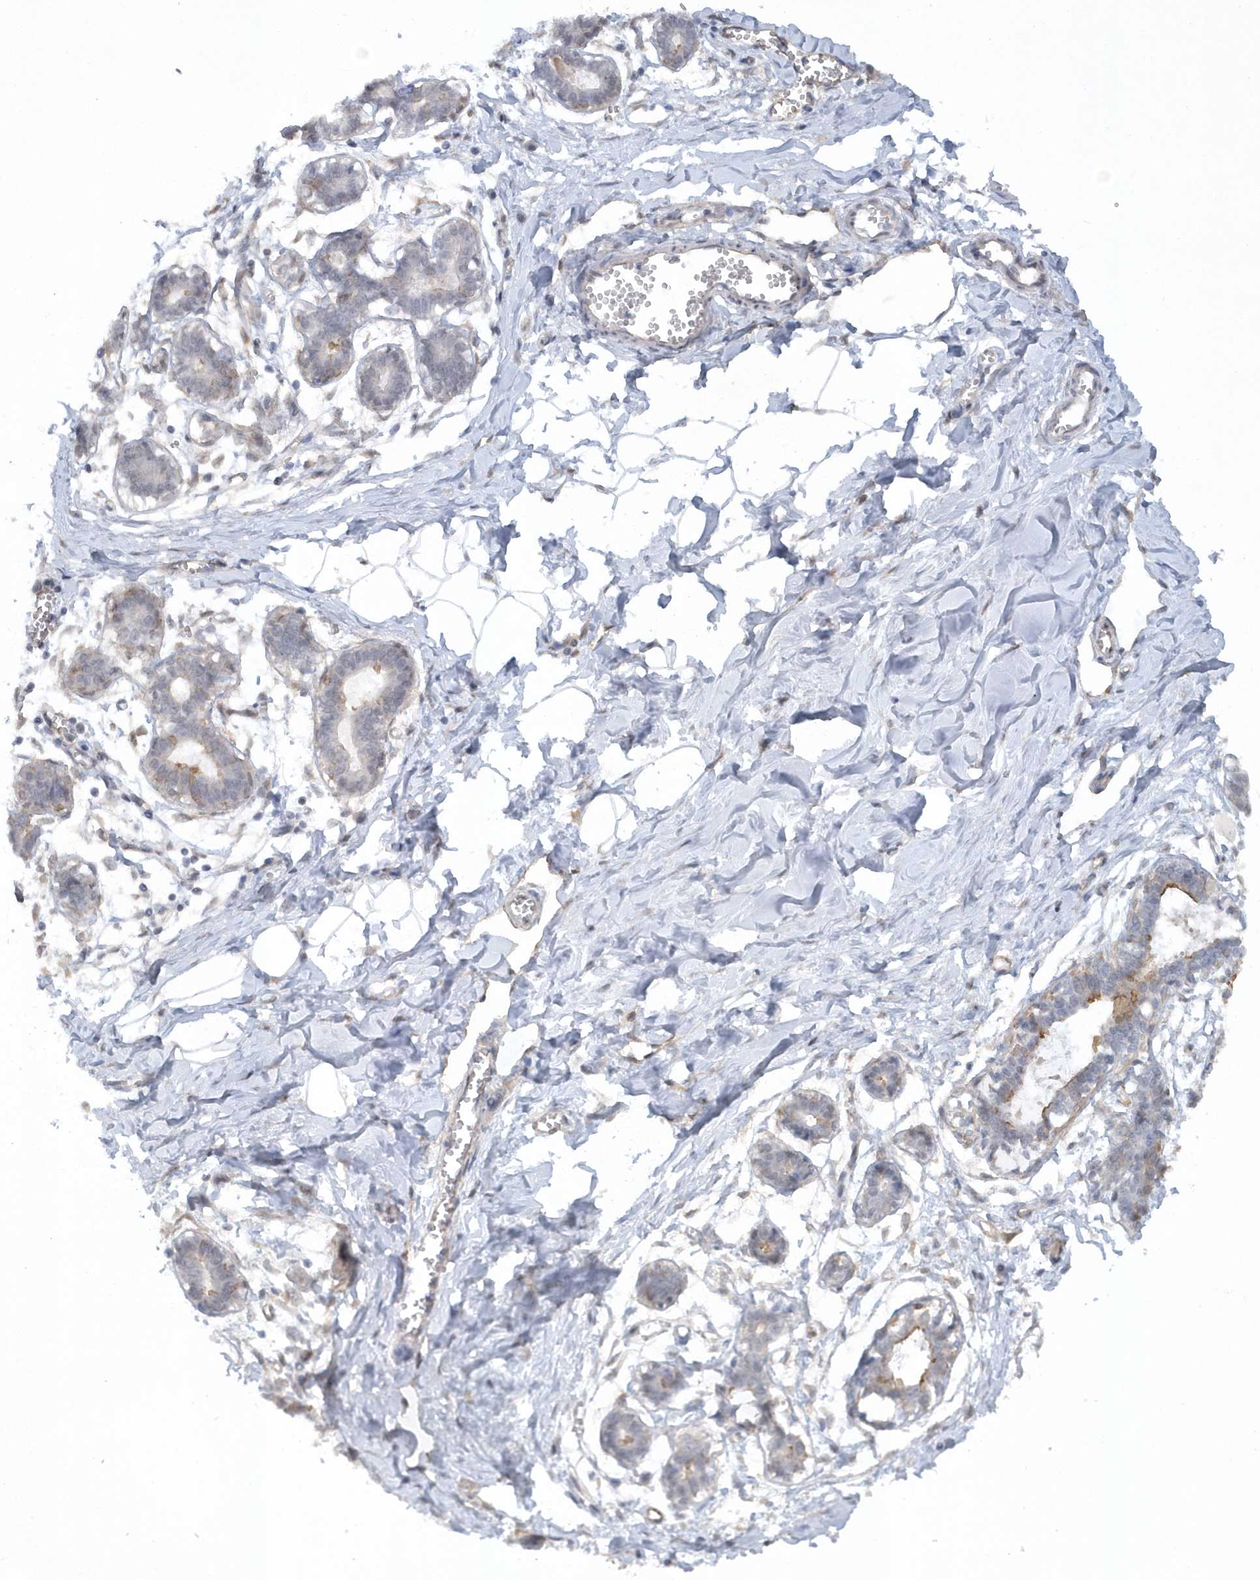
{"staining": {"intensity": "negative", "quantity": "none", "location": "none"}, "tissue": "breast", "cell_type": "Adipocytes", "image_type": "normal", "snomed": [{"axis": "morphology", "description": "Normal tissue, NOS"}, {"axis": "topography", "description": "Breast"}], "caption": "Adipocytes are negative for protein expression in normal human breast. (Brightfield microscopy of DAB immunohistochemistry at high magnification).", "gene": "RAI14", "patient": {"sex": "female", "age": 27}}